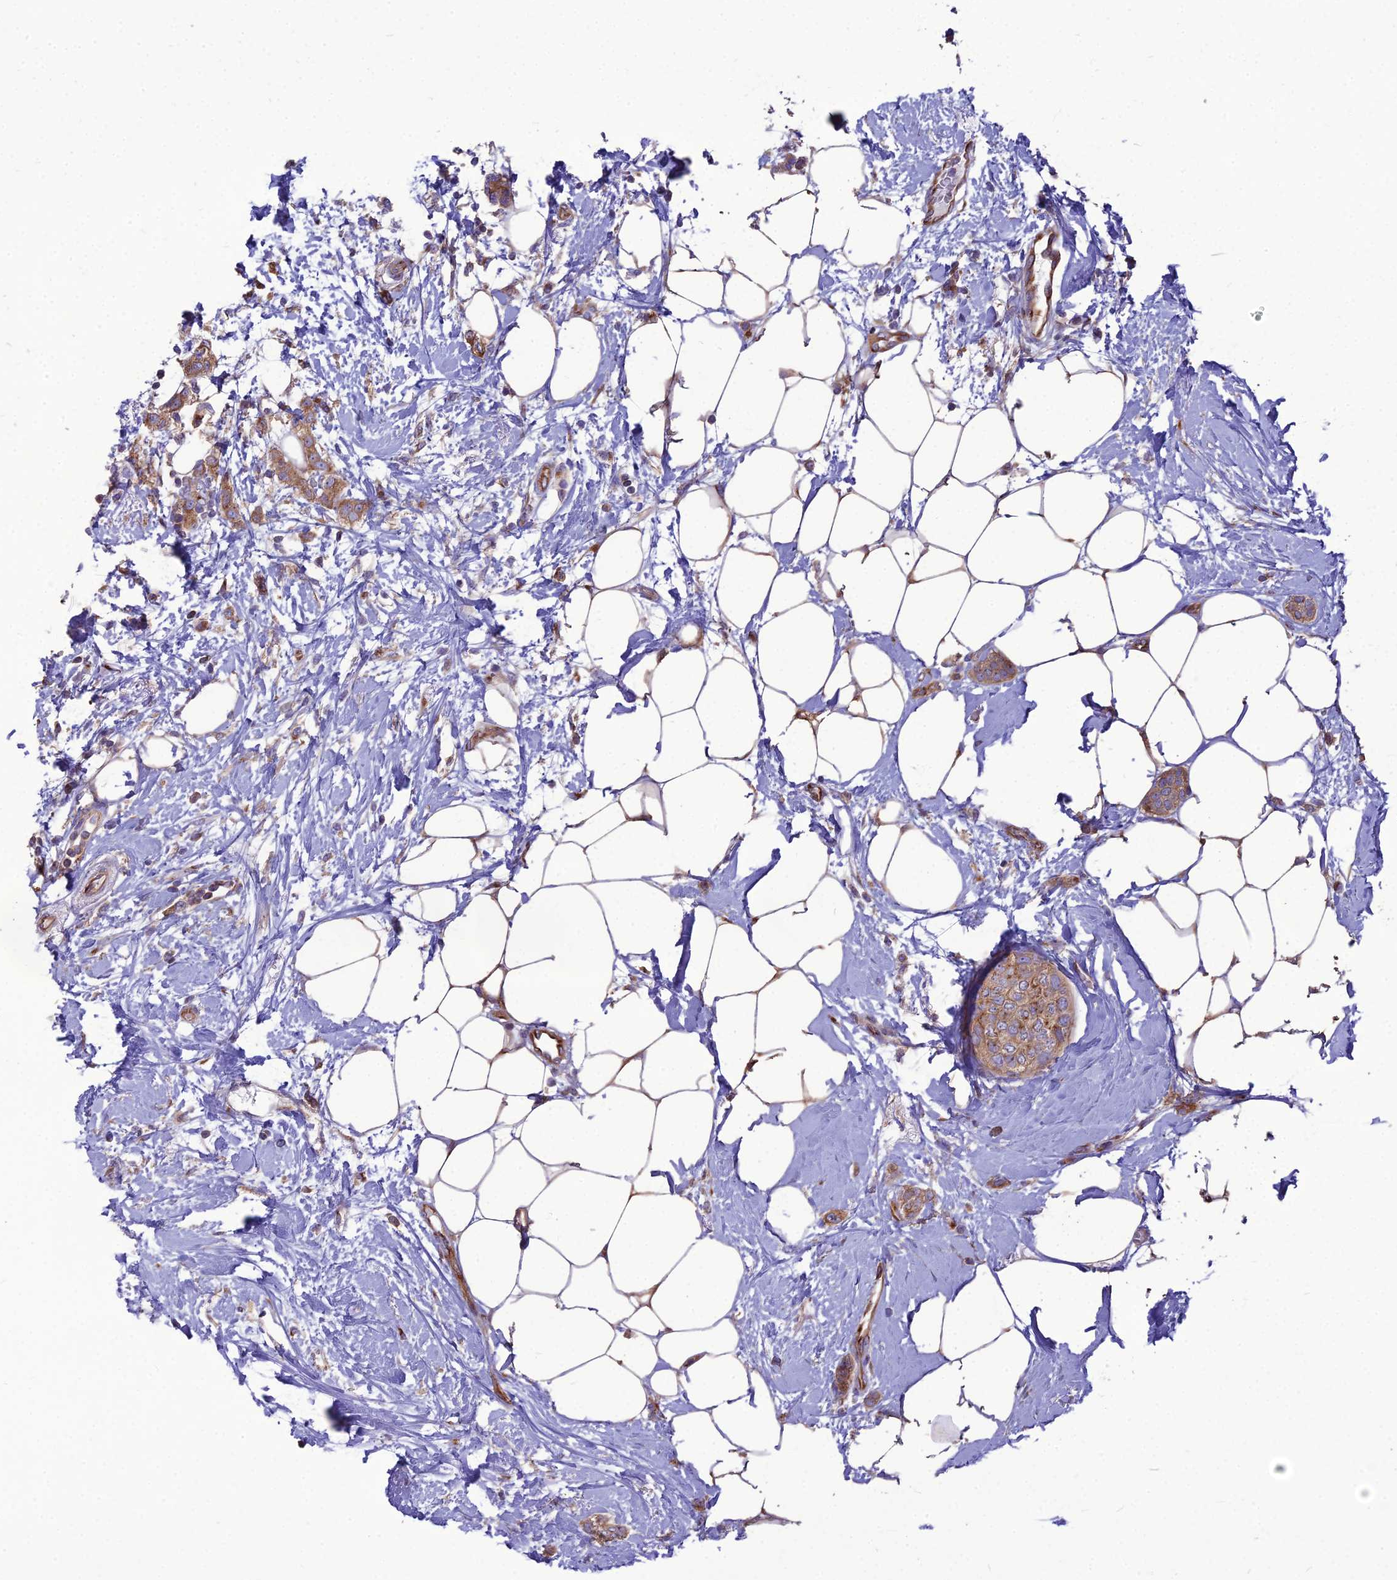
{"staining": {"intensity": "moderate", "quantity": ">75%", "location": "cytoplasmic/membranous"}, "tissue": "breast cancer", "cell_type": "Tumor cells", "image_type": "cancer", "snomed": [{"axis": "morphology", "description": "Duct carcinoma"}, {"axis": "topography", "description": "Breast"}], "caption": "About >75% of tumor cells in human breast cancer reveal moderate cytoplasmic/membranous protein positivity as visualized by brown immunohistochemical staining.", "gene": "SPRYD7", "patient": {"sex": "female", "age": 72}}